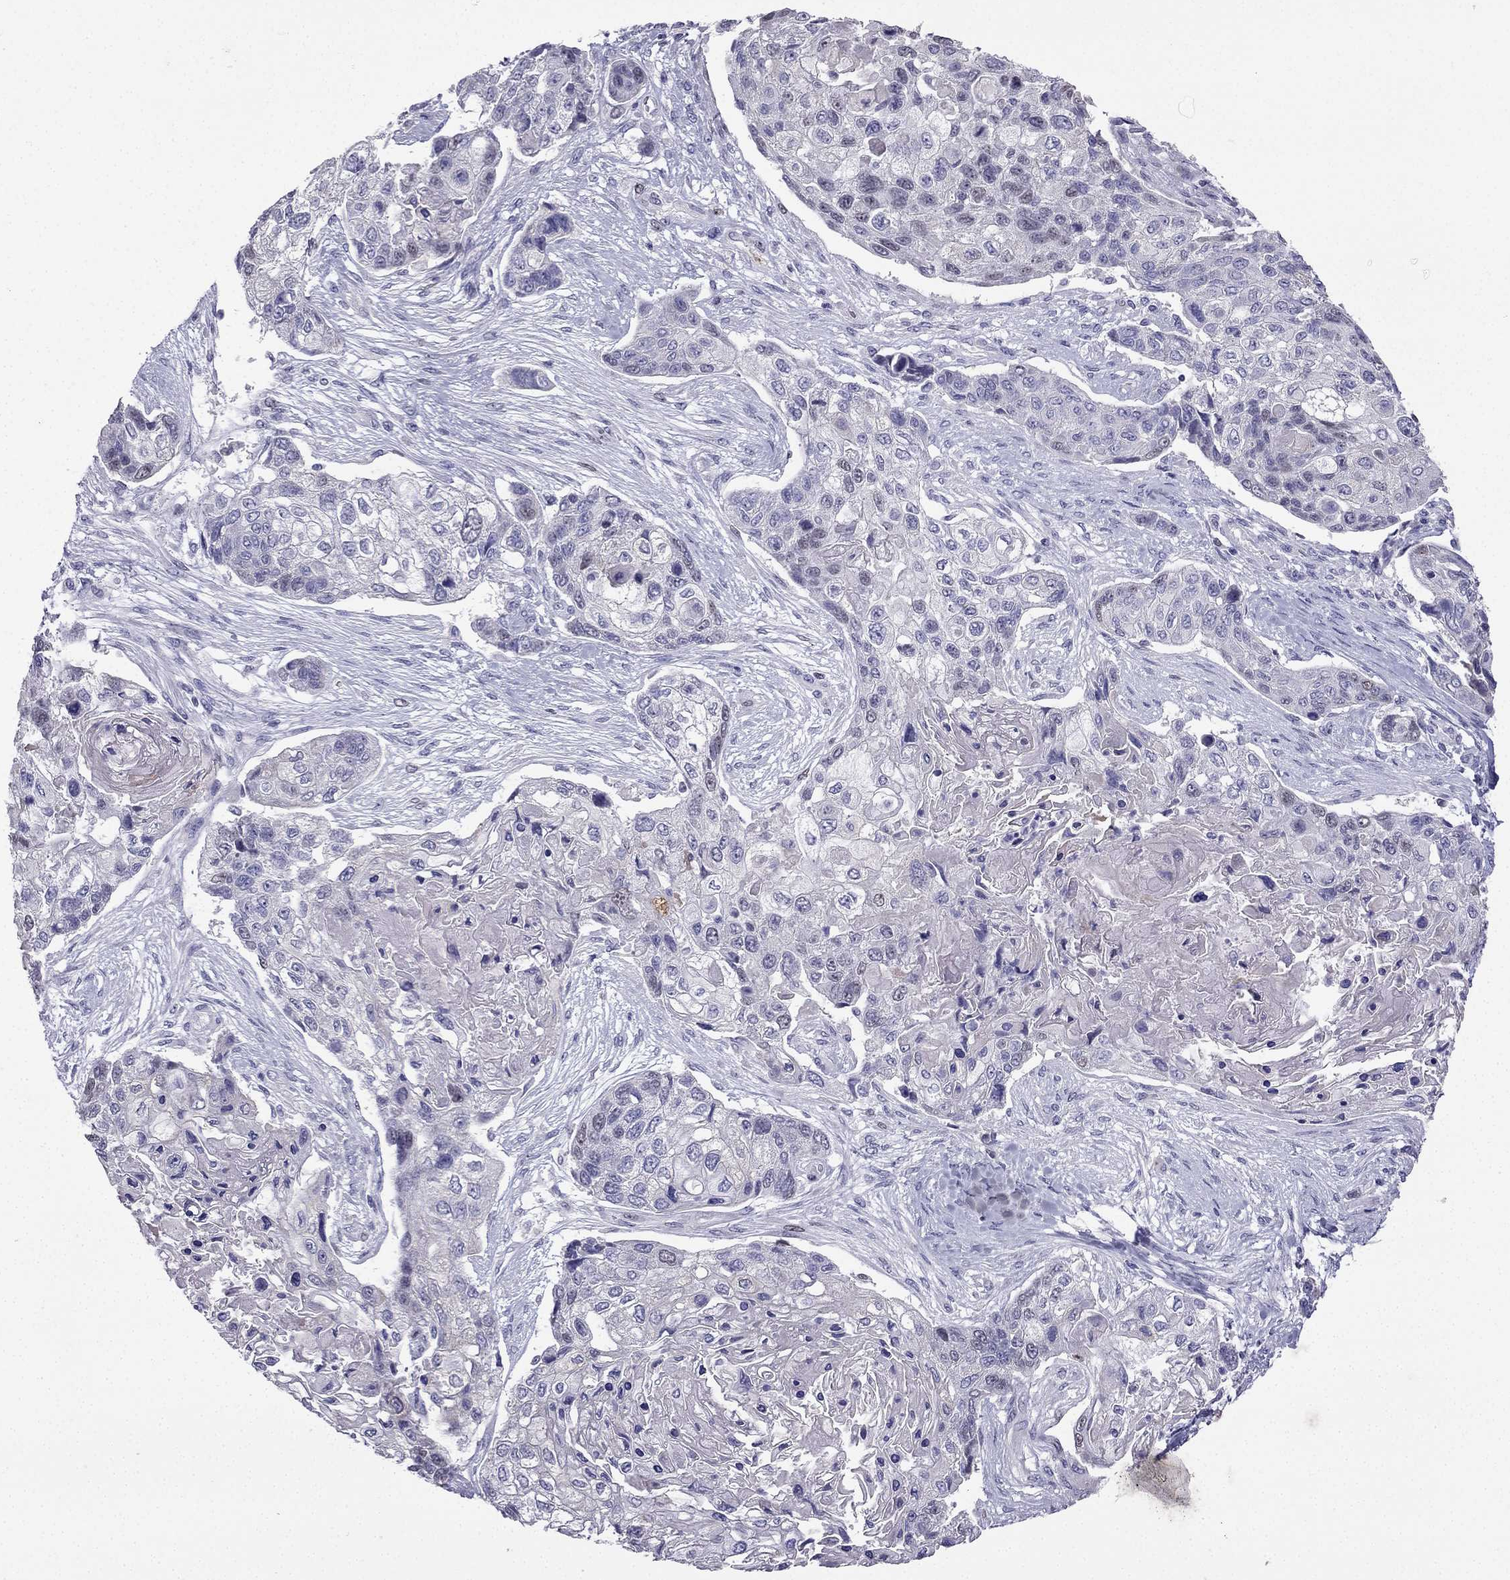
{"staining": {"intensity": "negative", "quantity": "none", "location": "none"}, "tissue": "lung cancer", "cell_type": "Tumor cells", "image_type": "cancer", "snomed": [{"axis": "morphology", "description": "Squamous cell carcinoma, NOS"}, {"axis": "topography", "description": "Lung"}], "caption": "Lung squamous cell carcinoma stained for a protein using immunohistochemistry (IHC) shows no positivity tumor cells.", "gene": "UHRF1", "patient": {"sex": "male", "age": 69}}